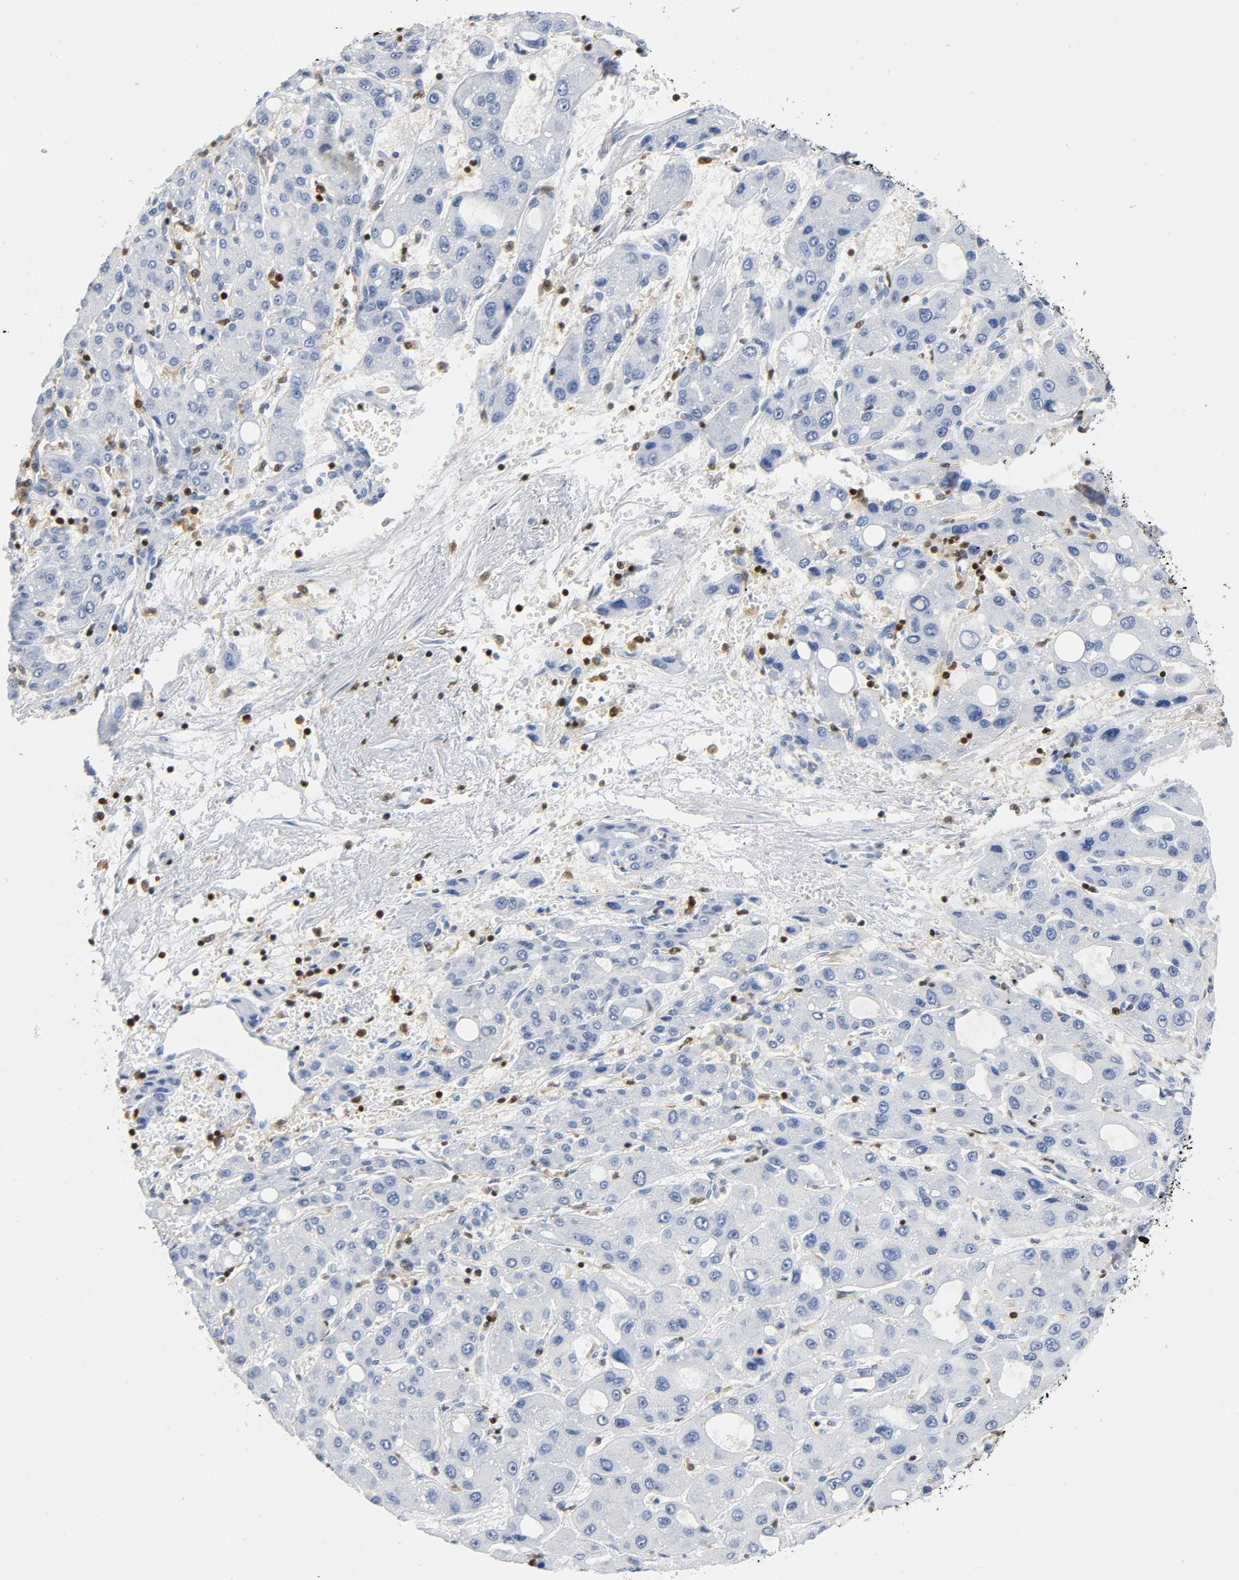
{"staining": {"intensity": "negative", "quantity": "none", "location": "none"}, "tissue": "liver cancer", "cell_type": "Tumor cells", "image_type": "cancer", "snomed": [{"axis": "morphology", "description": "Carcinoma, Hepatocellular, NOS"}, {"axis": "topography", "description": "Liver"}], "caption": "Immunohistochemical staining of liver hepatocellular carcinoma shows no significant staining in tumor cells.", "gene": "DOK2", "patient": {"sex": "male", "age": 76}}